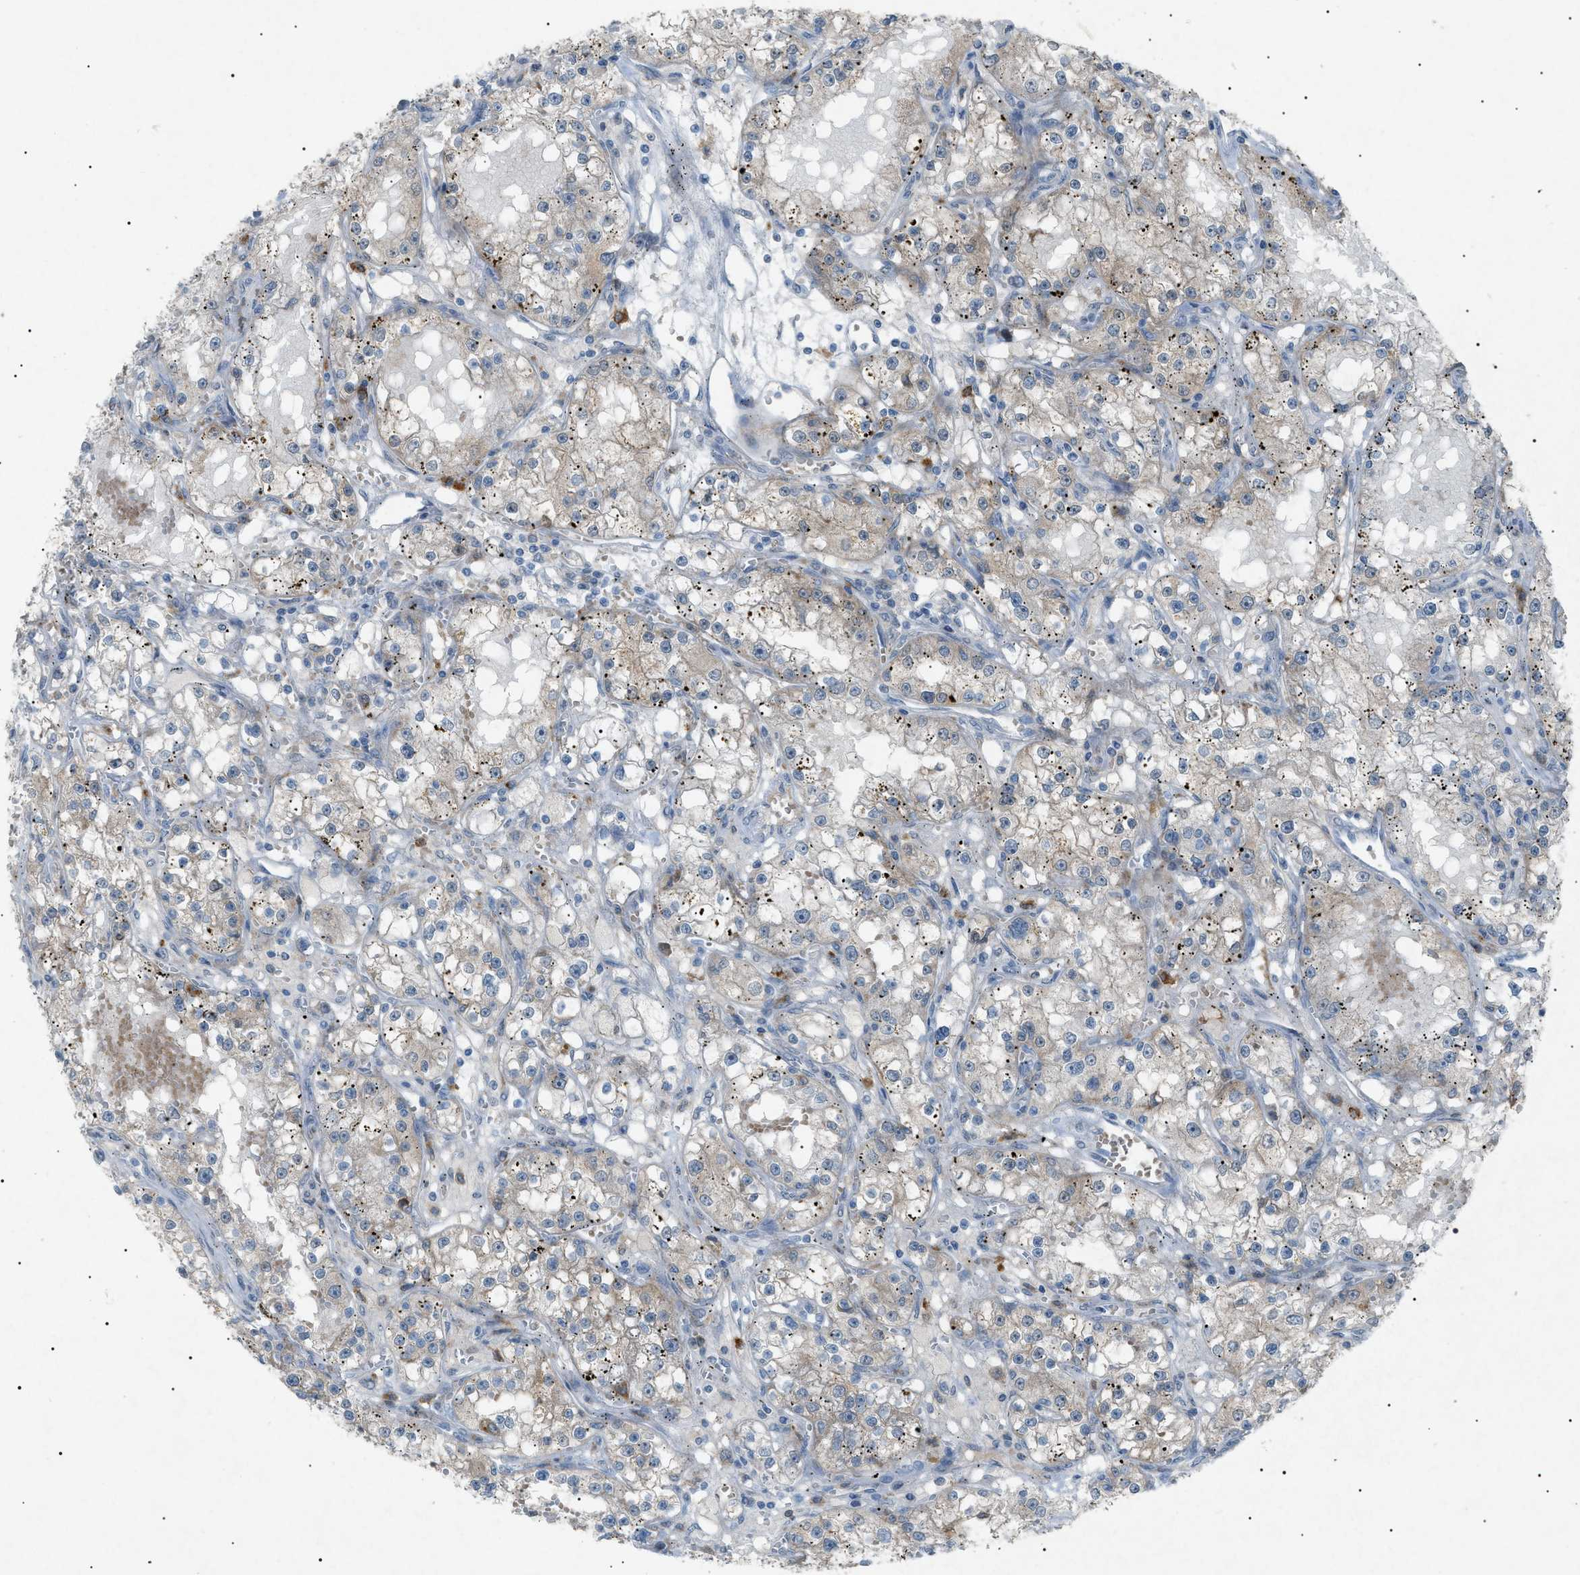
{"staining": {"intensity": "negative", "quantity": "none", "location": "none"}, "tissue": "renal cancer", "cell_type": "Tumor cells", "image_type": "cancer", "snomed": [{"axis": "morphology", "description": "Adenocarcinoma, NOS"}, {"axis": "topography", "description": "Kidney"}], "caption": "An immunohistochemistry (IHC) photomicrograph of renal cancer (adenocarcinoma) is shown. There is no staining in tumor cells of renal cancer (adenocarcinoma). (Stains: DAB (3,3'-diaminobenzidine) immunohistochemistry (IHC) with hematoxylin counter stain, Microscopy: brightfield microscopy at high magnification).", "gene": "BTK", "patient": {"sex": "male", "age": 56}}